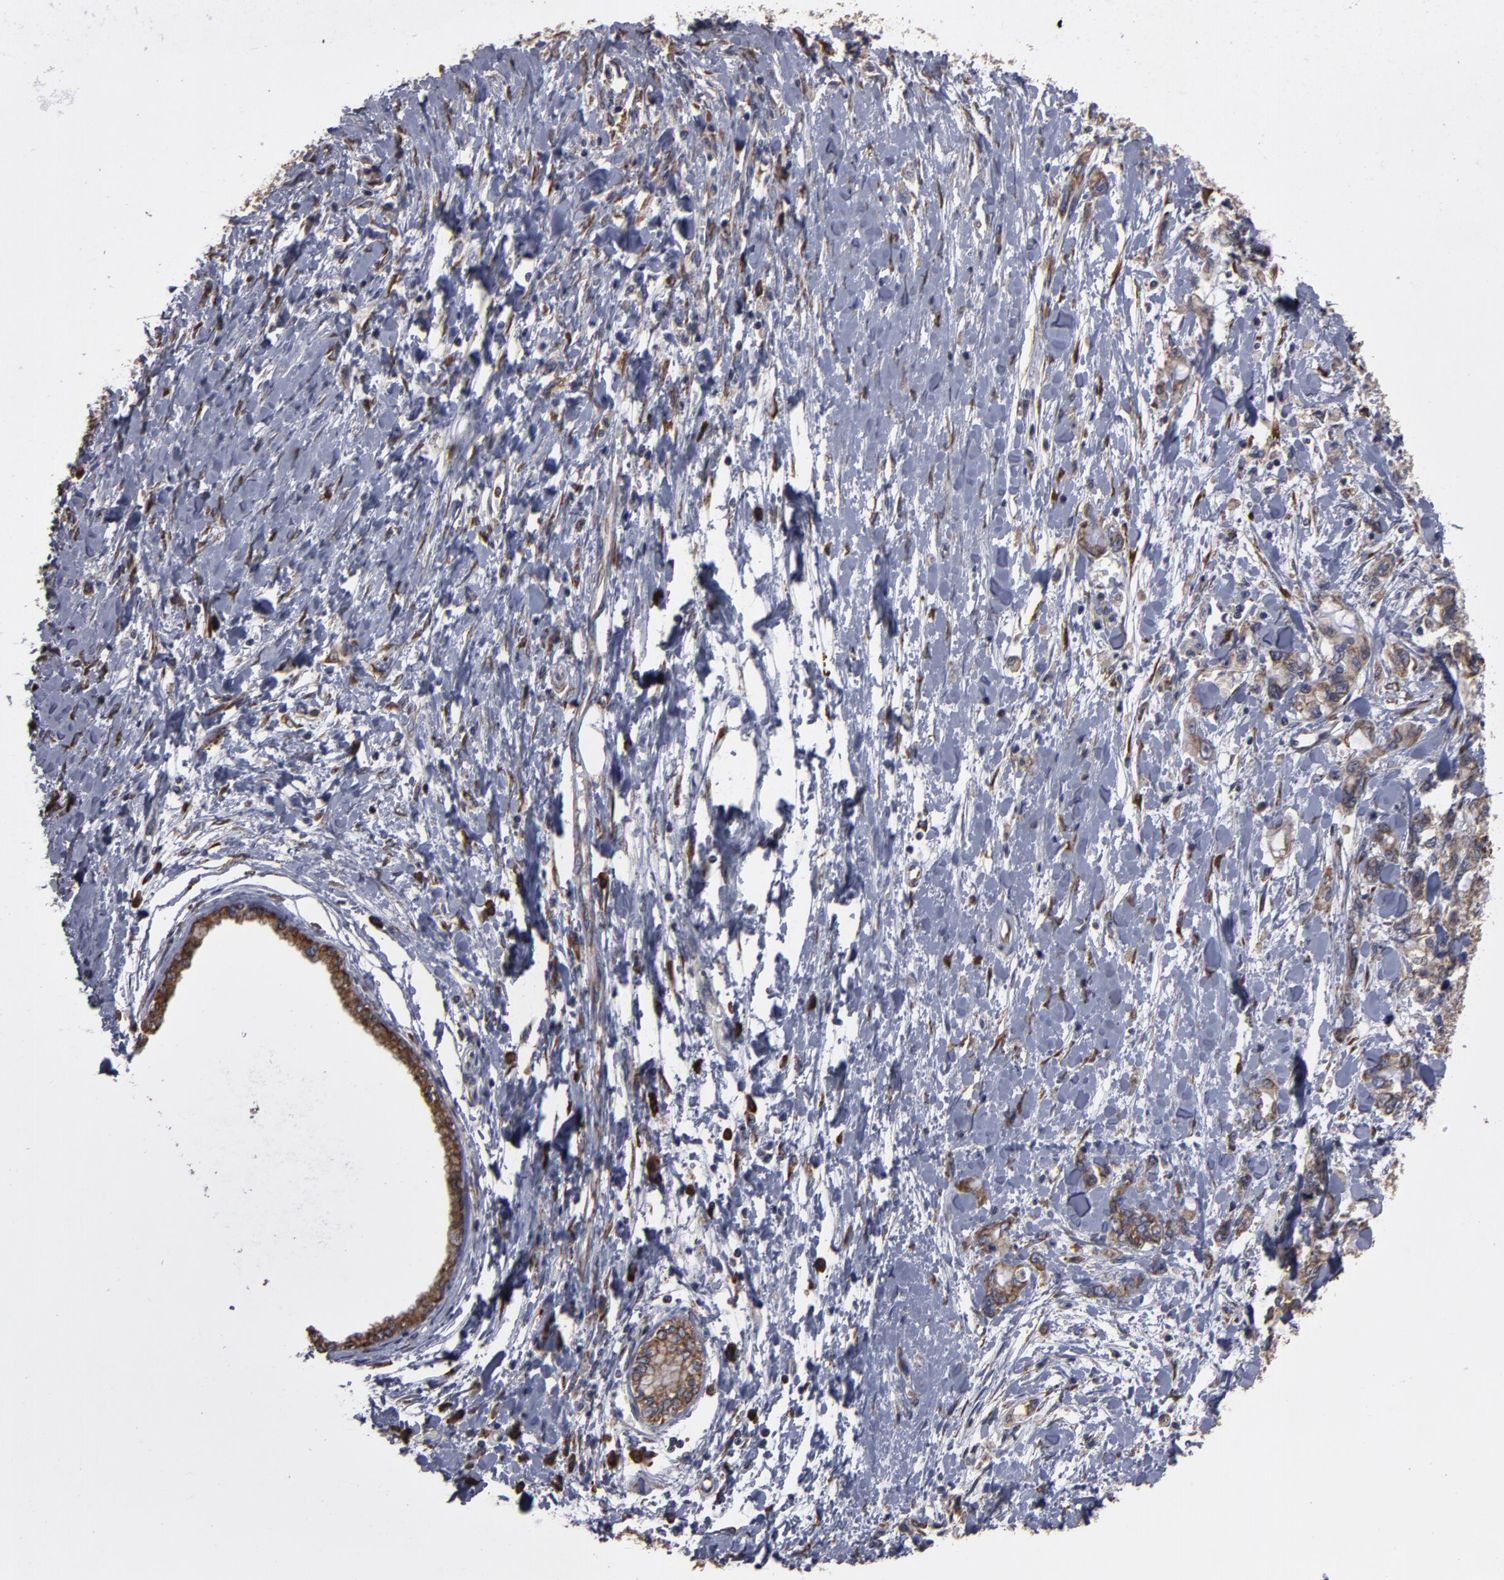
{"staining": {"intensity": "weak", "quantity": ">75%", "location": "cytoplasmic/membranous"}, "tissue": "pancreatic cancer", "cell_type": "Tumor cells", "image_type": "cancer", "snomed": [{"axis": "morphology", "description": "Adenocarcinoma, NOS"}, {"axis": "topography", "description": "Pancreas"}], "caption": "Pancreatic cancer stained with a brown dye shows weak cytoplasmic/membranous positive positivity in about >75% of tumor cells.", "gene": "SND1", "patient": {"sex": "male", "age": 79}}